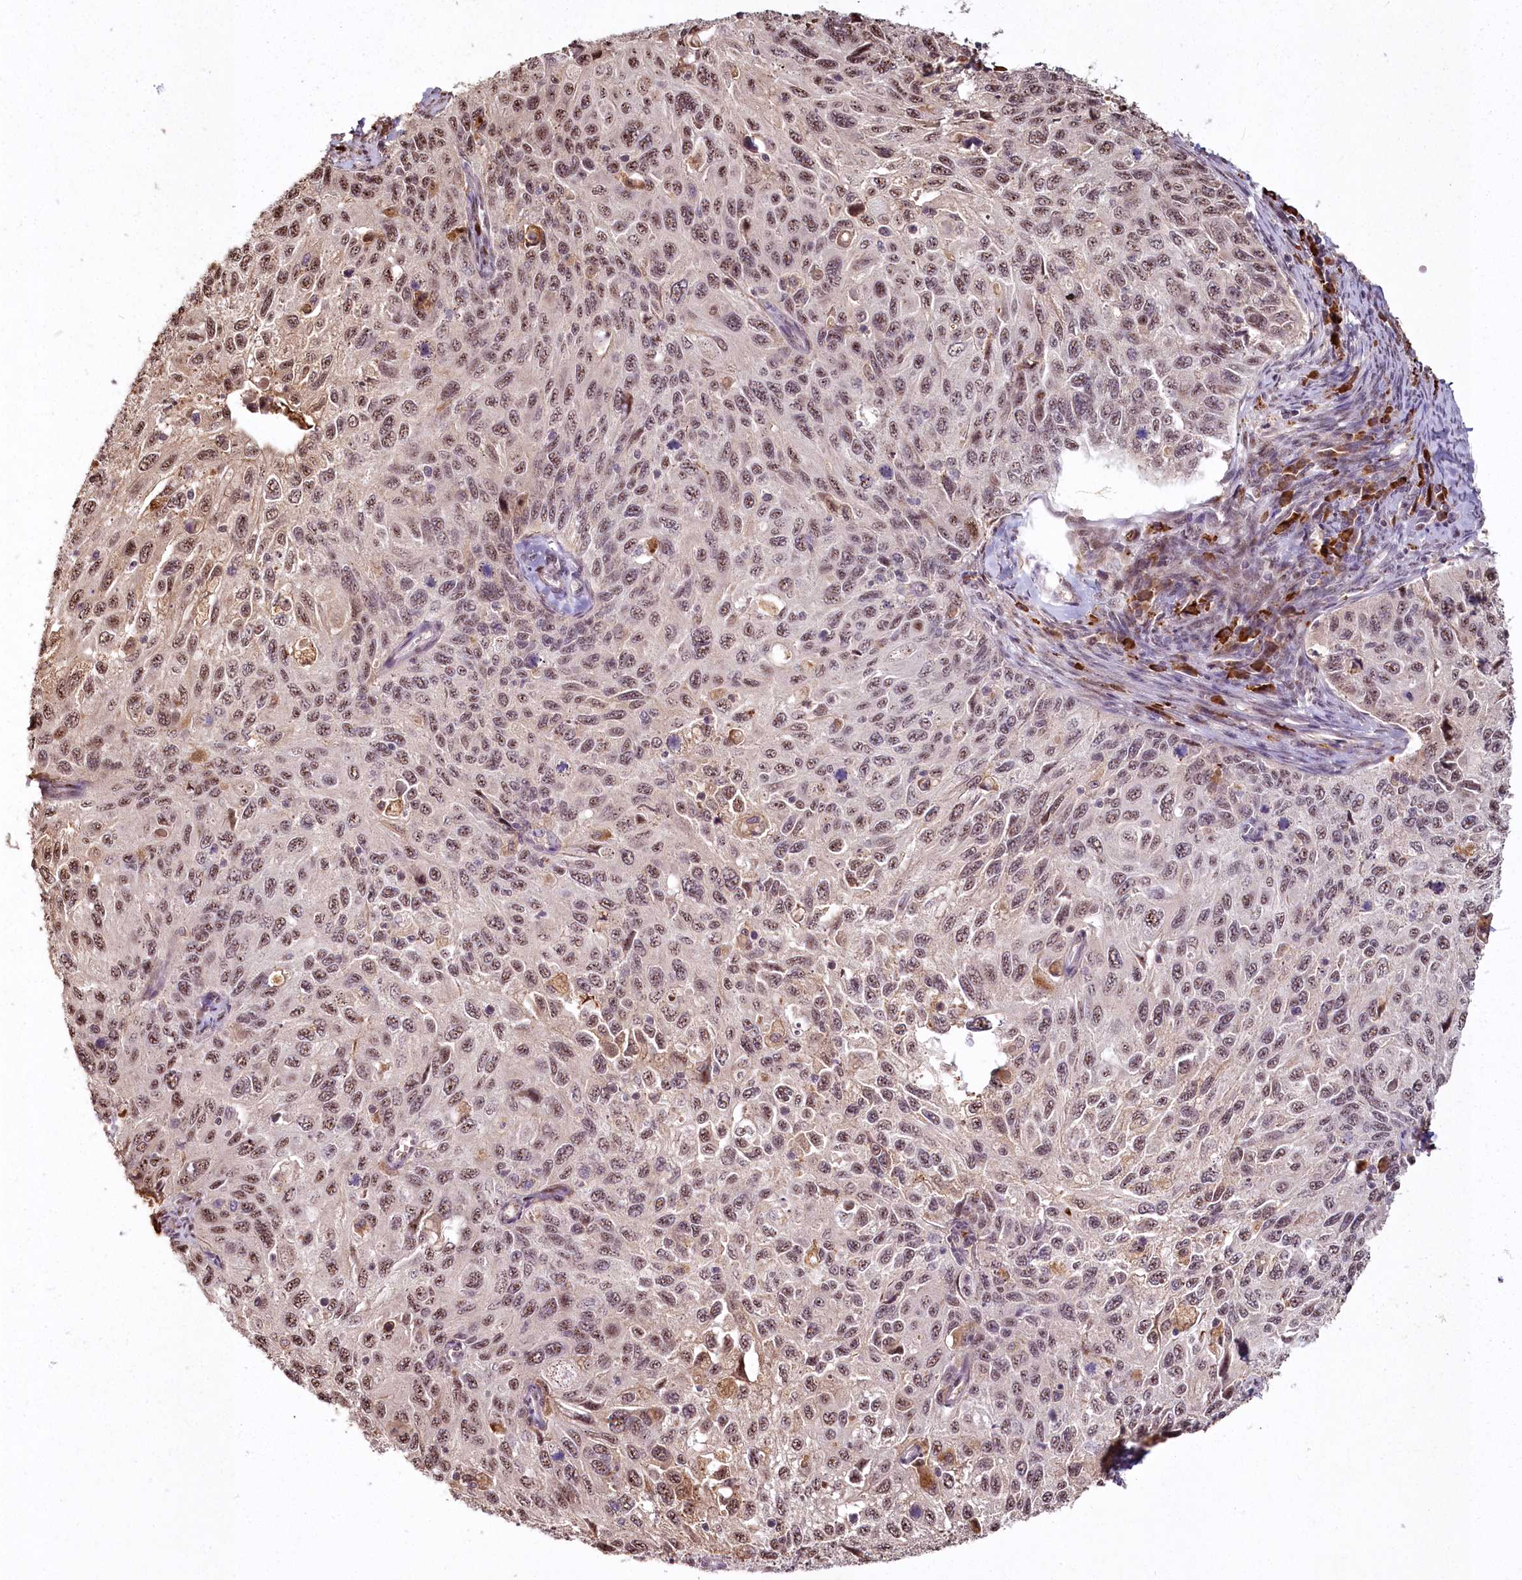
{"staining": {"intensity": "weak", "quantity": ">75%", "location": "nuclear"}, "tissue": "cervical cancer", "cell_type": "Tumor cells", "image_type": "cancer", "snomed": [{"axis": "morphology", "description": "Squamous cell carcinoma, NOS"}, {"axis": "topography", "description": "Cervix"}], "caption": "Tumor cells reveal low levels of weak nuclear staining in approximately >75% of cells in squamous cell carcinoma (cervical).", "gene": "PYROXD1", "patient": {"sex": "female", "age": 70}}